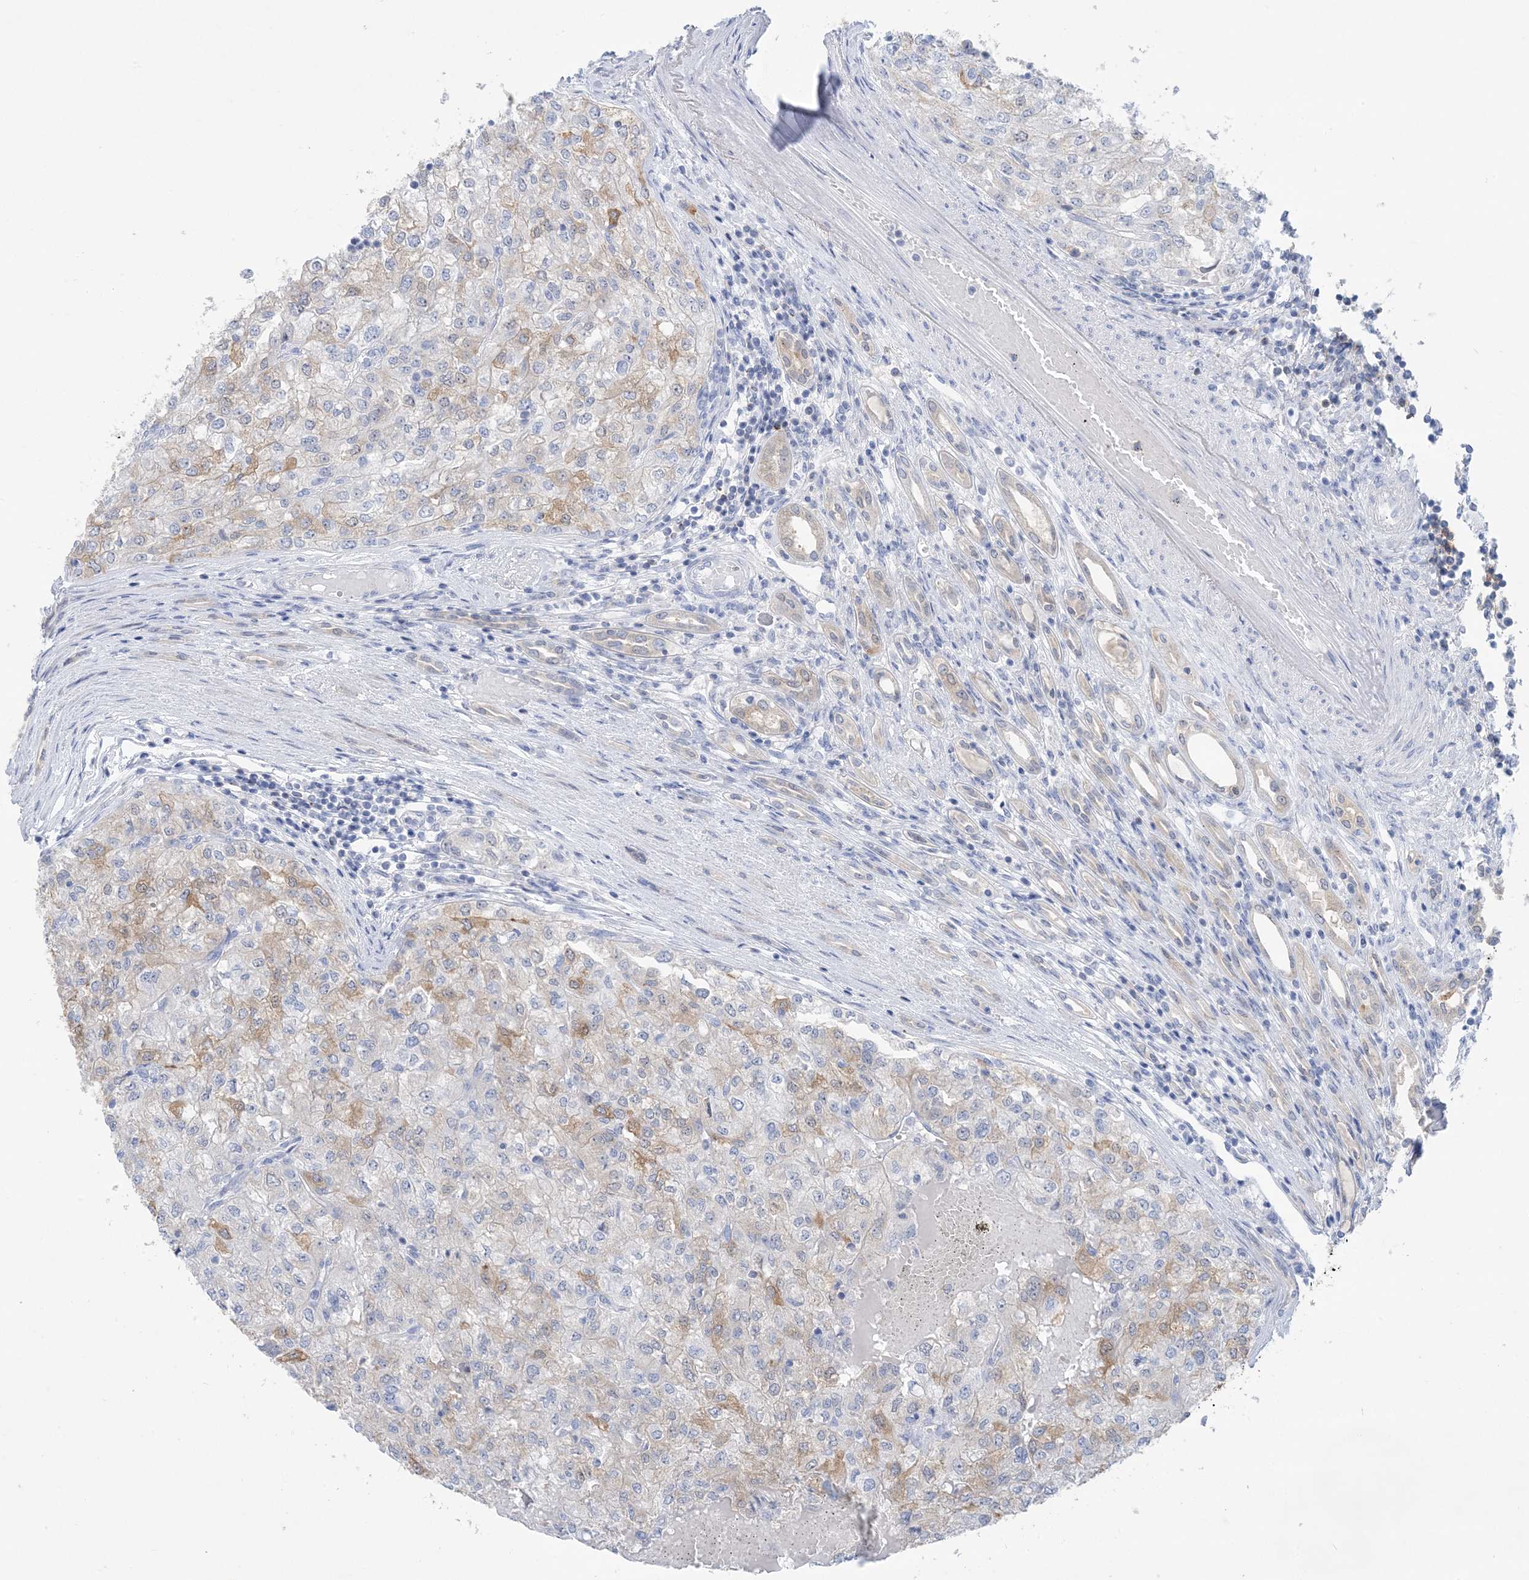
{"staining": {"intensity": "moderate", "quantity": "<25%", "location": "cytoplasmic/membranous"}, "tissue": "renal cancer", "cell_type": "Tumor cells", "image_type": "cancer", "snomed": [{"axis": "morphology", "description": "Adenocarcinoma, NOS"}, {"axis": "topography", "description": "Kidney"}], "caption": "IHC of human adenocarcinoma (renal) shows low levels of moderate cytoplasmic/membranous positivity in approximately <25% of tumor cells.", "gene": "SH3YL1", "patient": {"sex": "female", "age": 54}}